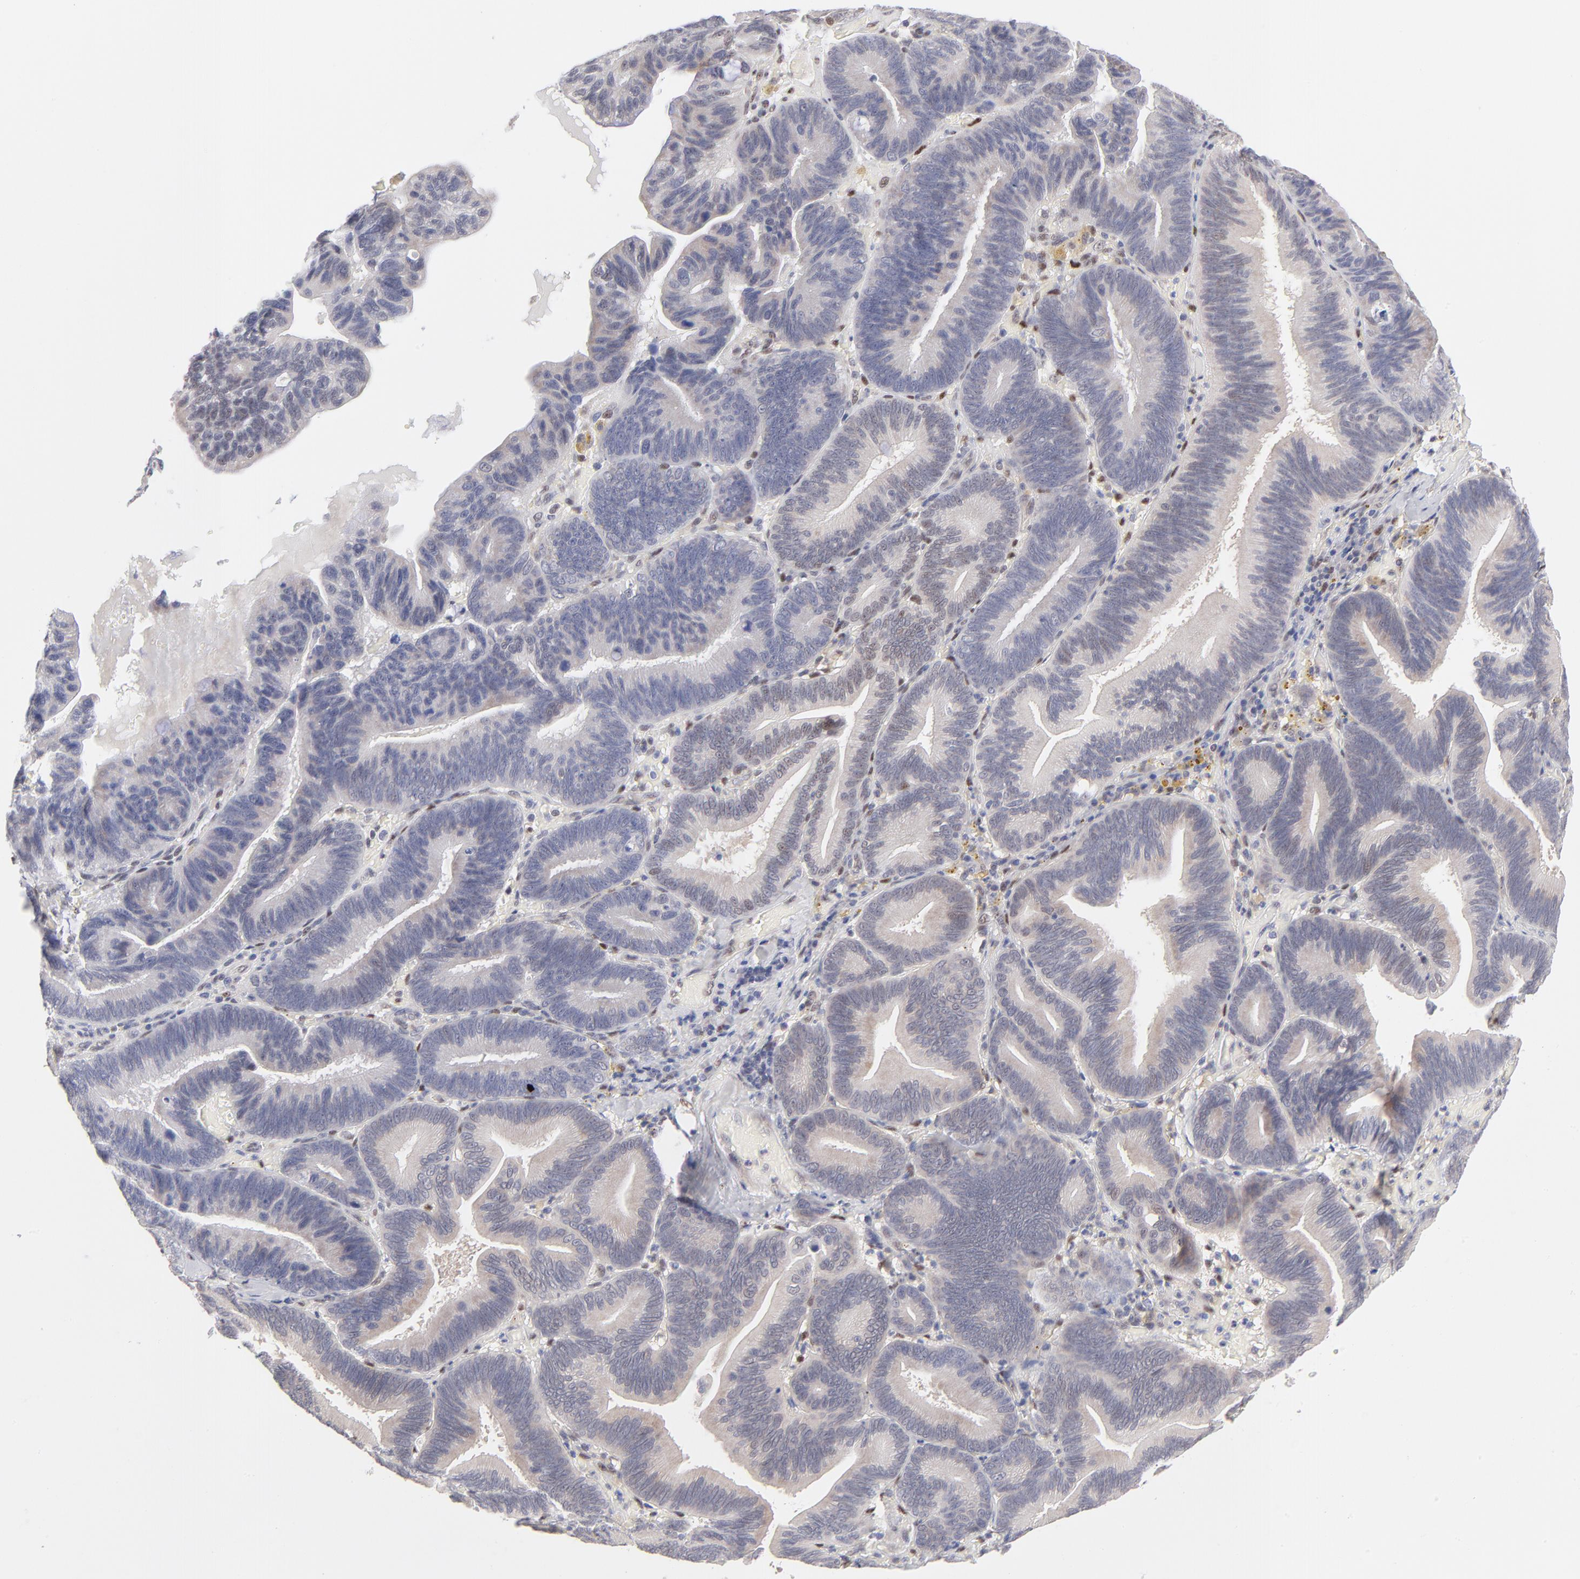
{"staining": {"intensity": "moderate", "quantity": "25%-75%", "location": "nuclear"}, "tissue": "pancreatic cancer", "cell_type": "Tumor cells", "image_type": "cancer", "snomed": [{"axis": "morphology", "description": "Adenocarcinoma, NOS"}, {"axis": "topography", "description": "Pancreas"}], "caption": "Moderate nuclear staining for a protein is seen in about 25%-75% of tumor cells of adenocarcinoma (pancreatic) using immunohistochemistry (IHC).", "gene": "STAT3", "patient": {"sex": "male", "age": 82}}